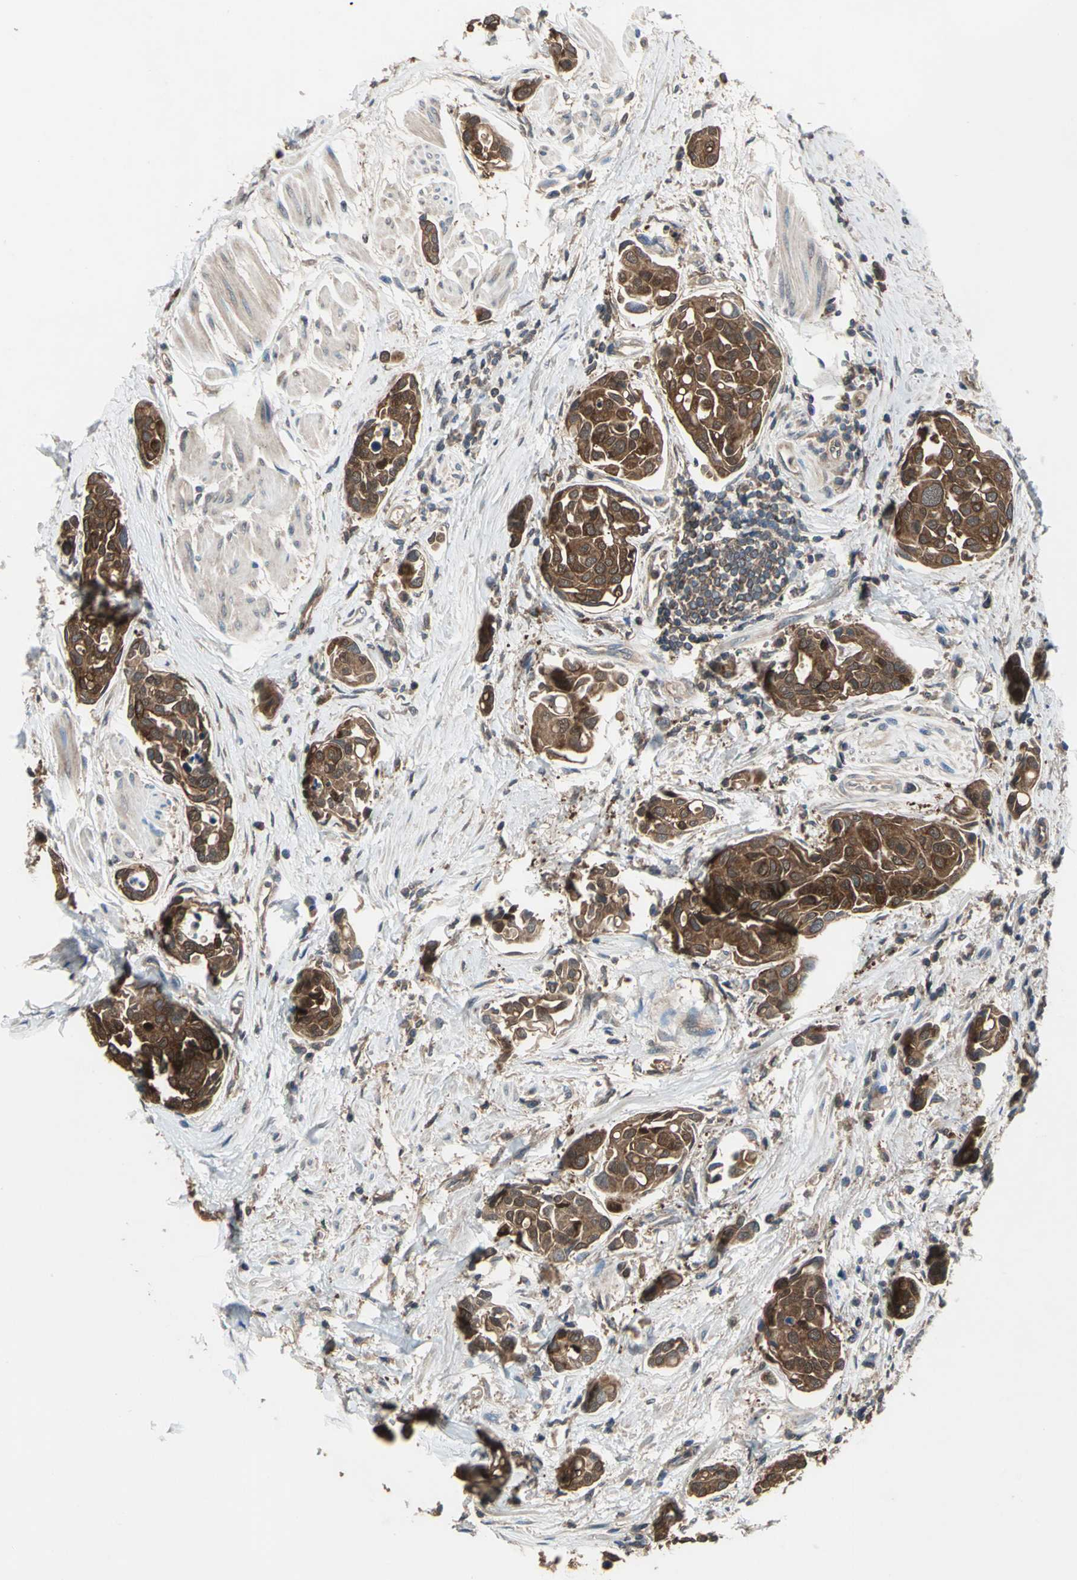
{"staining": {"intensity": "strong", "quantity": ">75%", "location": "cytoplasmic/membranous"}, "tissue": "urothelial cancer", "cell_type": "Tumor cells", "image_type": "cancer", "snomed": [{"axis": "morphology", "description": "Urothelial carcinoma, High grade"}, {"axis": "topography", "description": "Urinary bladder"}], "caption": "IHC micrograph of human urothelial carcinoma (high-grade) stained for a protein (brown), which exhibits high levels of strong cytoplasmic/membranous positivity in about >75% of tumor cells.", "gene": "CAPN1", "patient": {"sex": "male", "age": 78}}